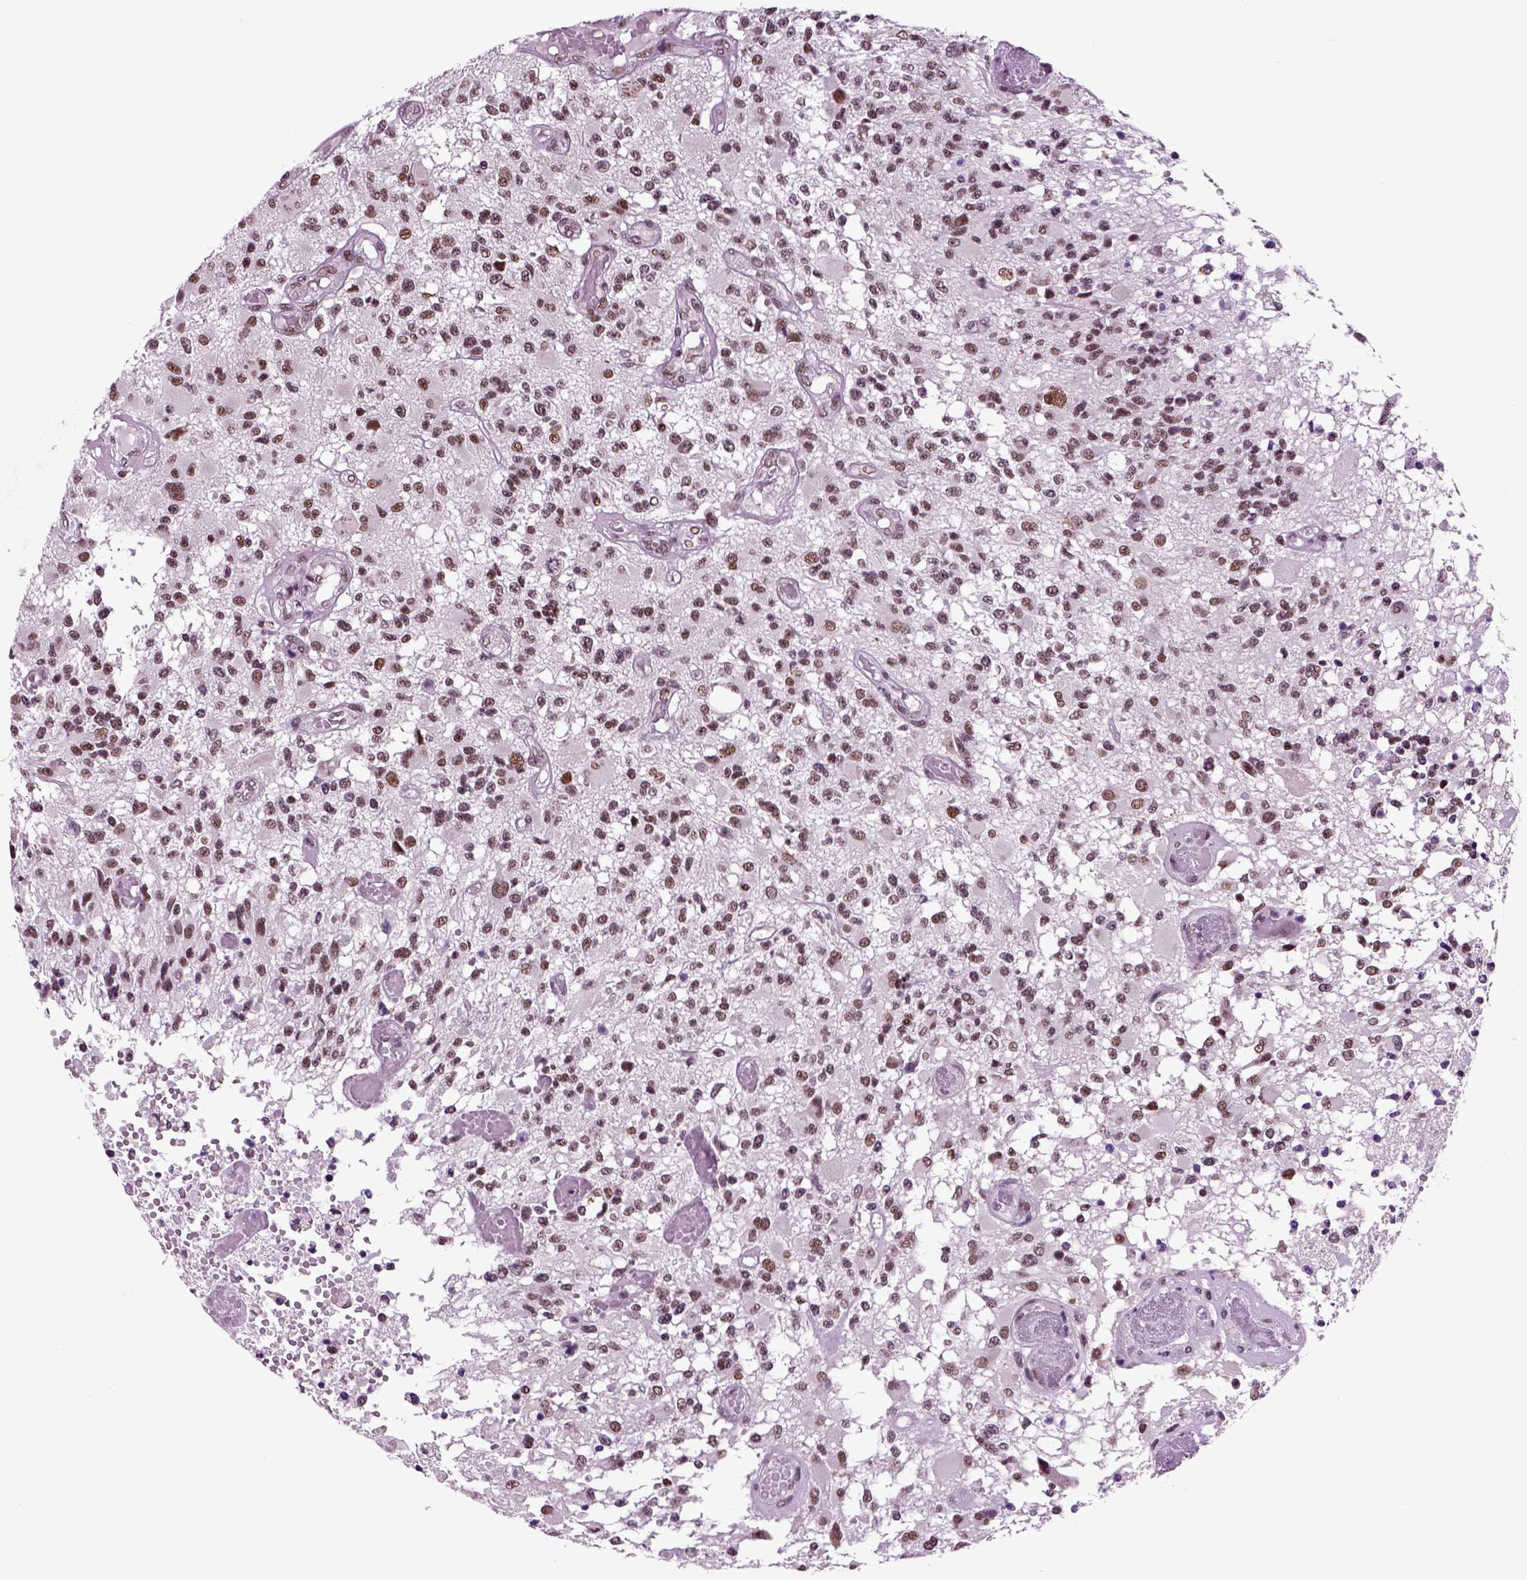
{"staining": {"intensity": "strong", "quantity": "<25%", "location": "nuclear"}, "tissue": "glioma", "cell_type": "Tumor cells", "image_type": "cancer", "snomed": [{"axis": "morphology", "description": "Glioma, malignant, High grade"}, {"axis": "topography", "description": "Brain"}], "caption": "Strong nuclear expression for a protein is present in about <25% of tumor cells of glioma using IHC.", "gene": "RCOR3", "patient": {"sex": "female", "age": 63}}